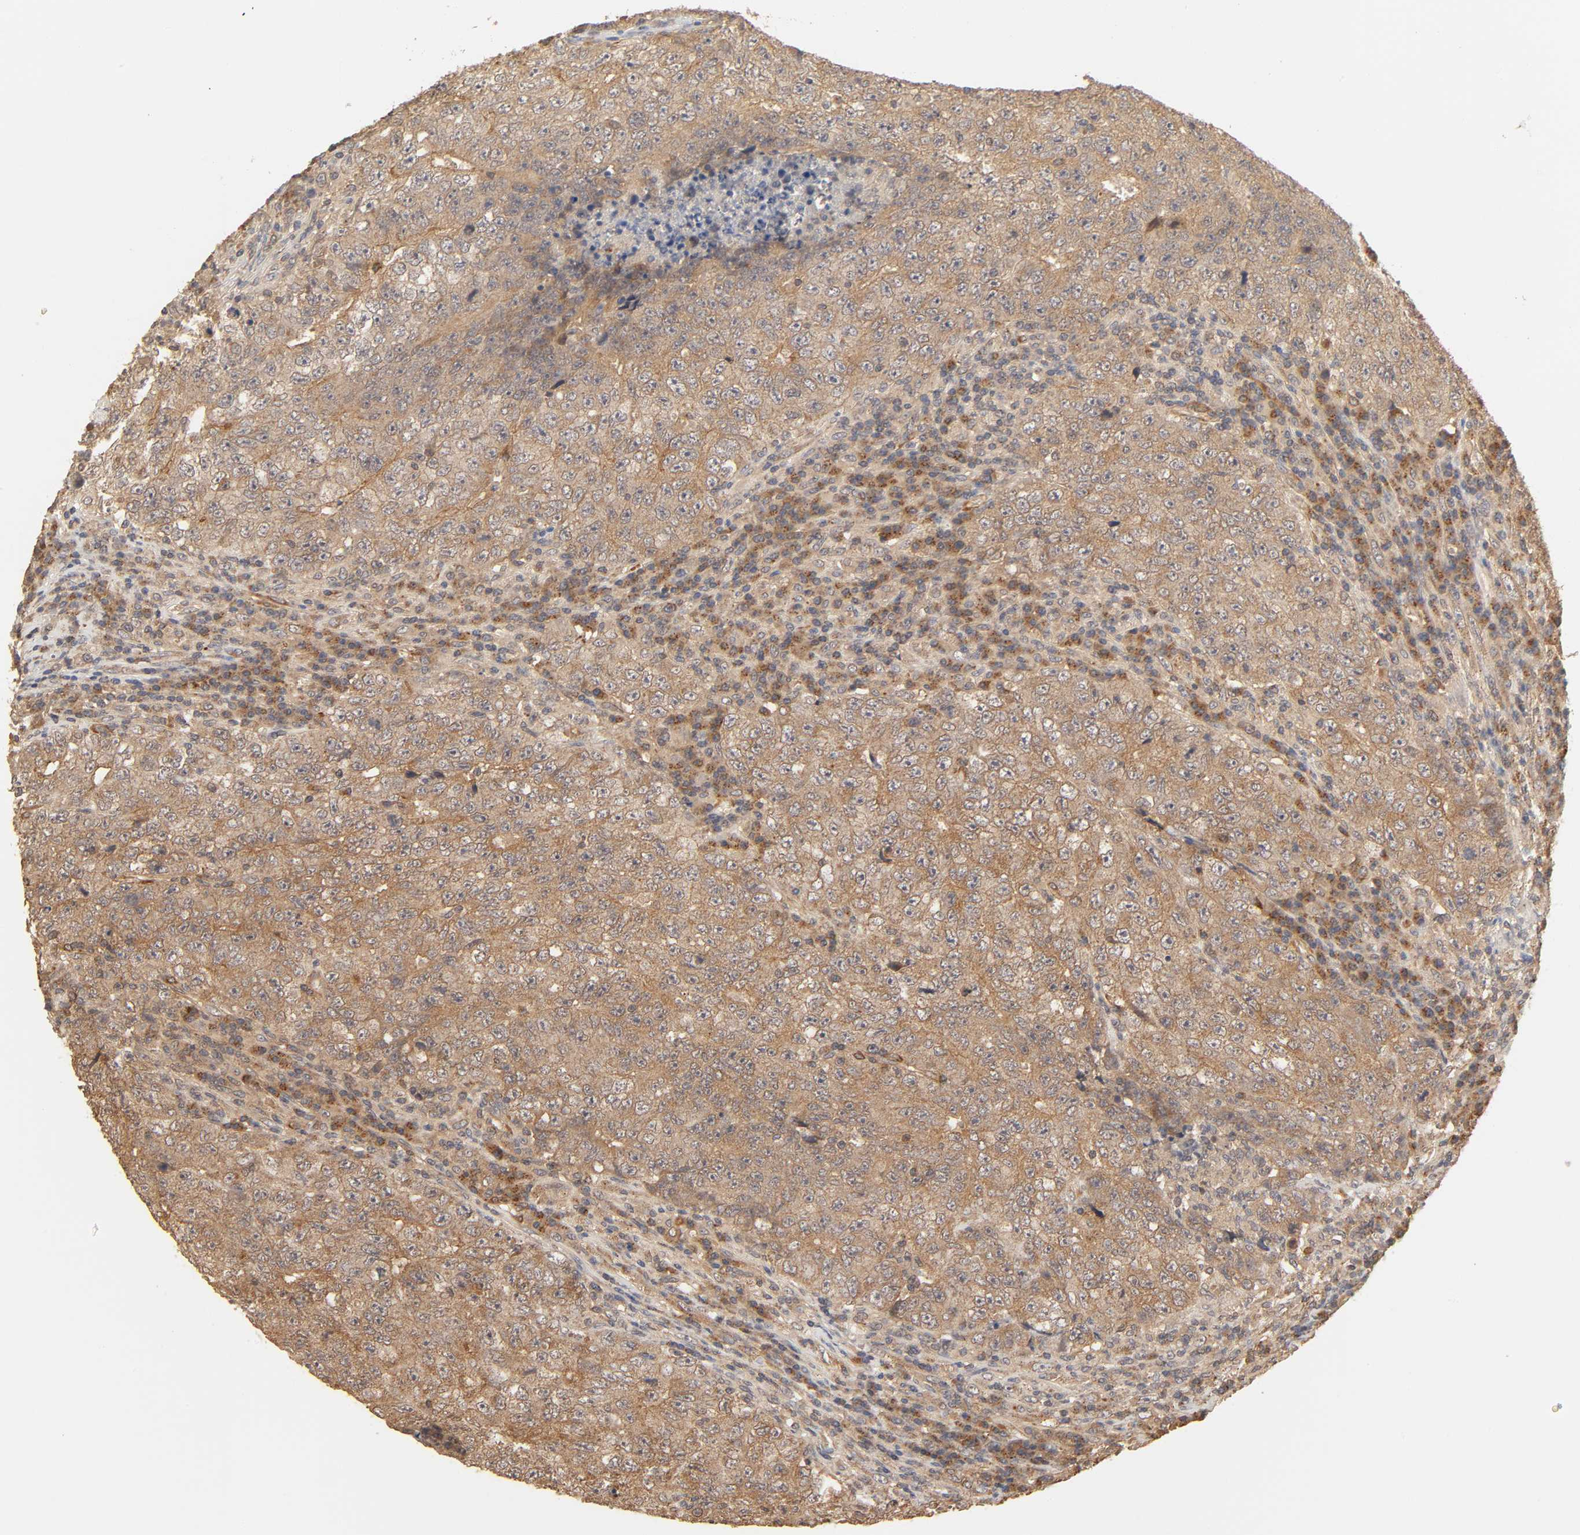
{"staining": {"intensity": "strong", "quantity": ">75%", "location": "cytoplasmic/membranous"}, "tissue": "testis cancer", "cell_type": "Tumor cells", "image_type": "cancer", "snomed": [{"axis": "morphology", "description": "Necrosis, NOS"}, {"axis": "morphology", "description": "Carcinoma, Embryonal, NOS"}, {"axis": "topography", "description": "Testis"}], "caption": "IHC staining of testis cancer (embryonal carcinoma), which reveals high levels of strong cytoplasmic/membranous positivity in approximately >75% of tumor cells indicating strong cytoplasmic/membranous protein staining. The staining was performed using DAB (3,3'-diaminobenzidine) (brown) for protein detection and nuclei were counterstained in hematoxylin (blue).", "gene": "EPS8", "patient": {"sex": "male", "age": 19}}